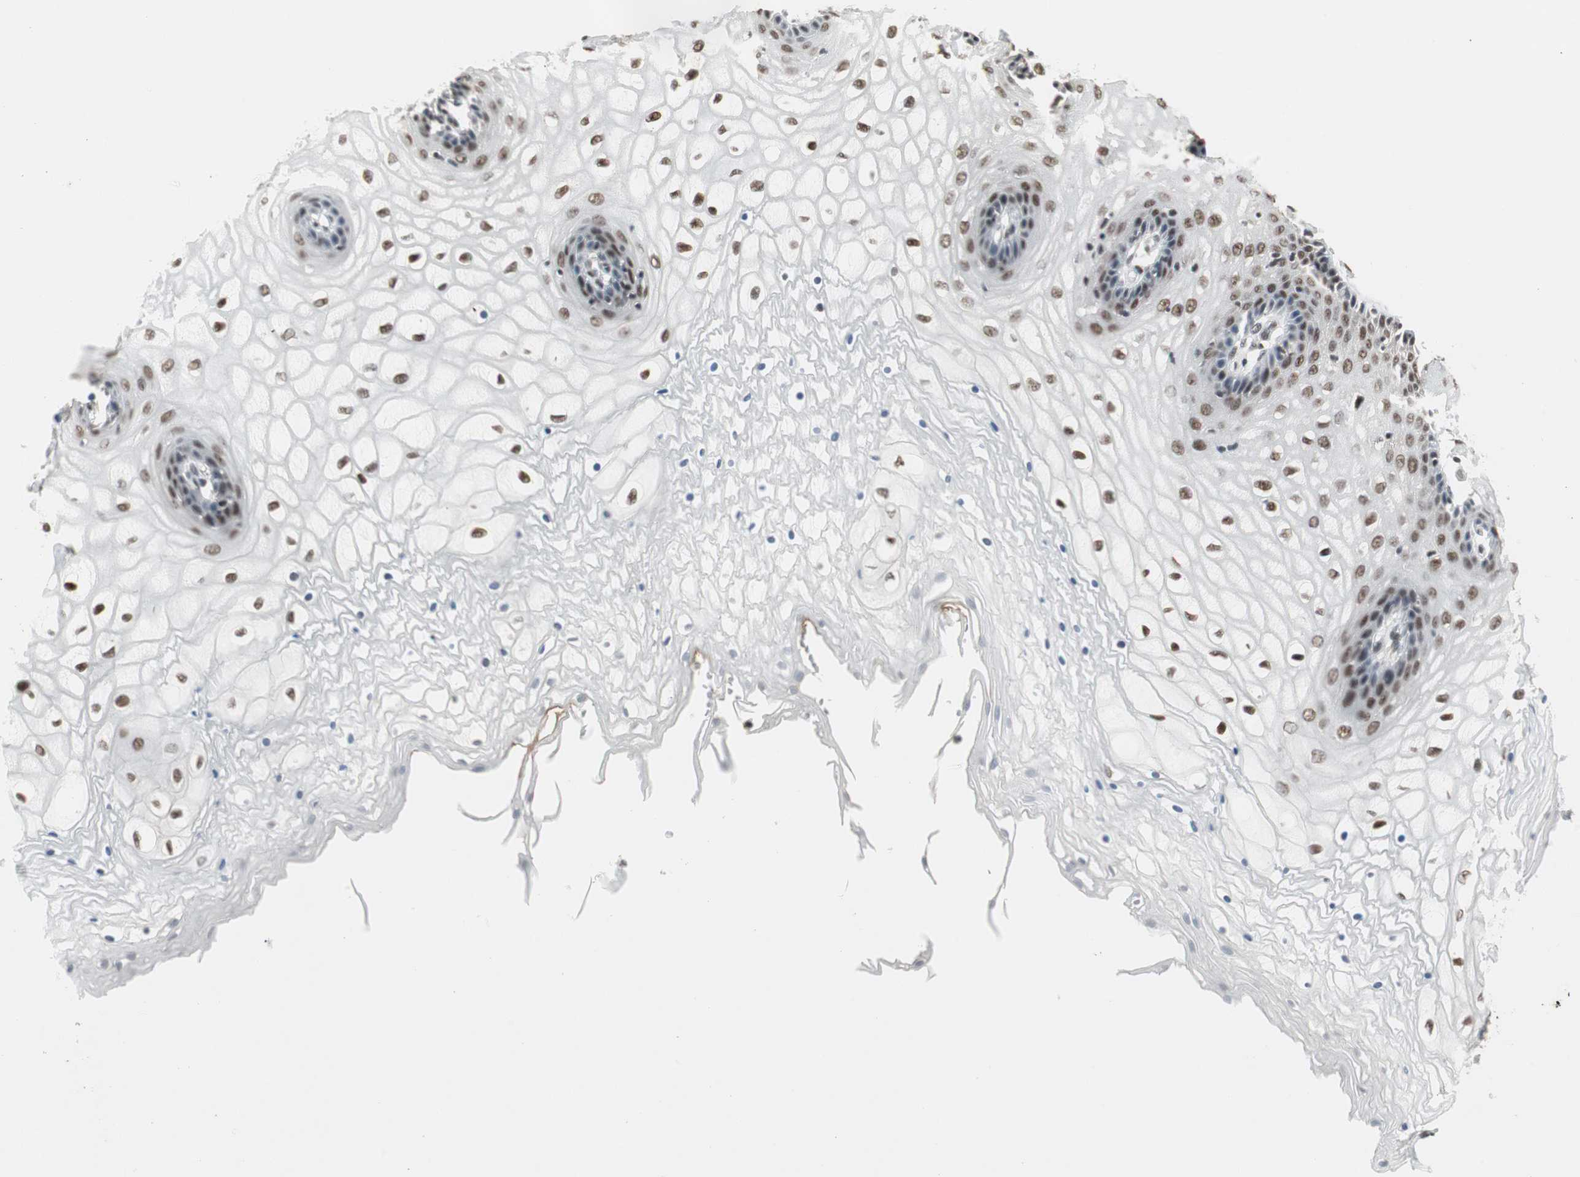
{"staining": {"intensity": "strong", "quantity": ">75%", "location": "nuclear"}, "tissue": "vagina", "cell_type": "Squamous epithelial cells", "image_type": "normal", "snomed": [{"axis": "morphology", "description": "Normal tissue, NOS"}, {"axis": "topography", "description": "Vagina"}], "caption": "IHC (DAB (3,3'-diaminobenzidine)) staining of benign vagina displays strong nuclear protein expression in approximately >75% of squamous epithelial cells.", "gene": "RTF1", "patient": {"sex": "female", "age": 34}}